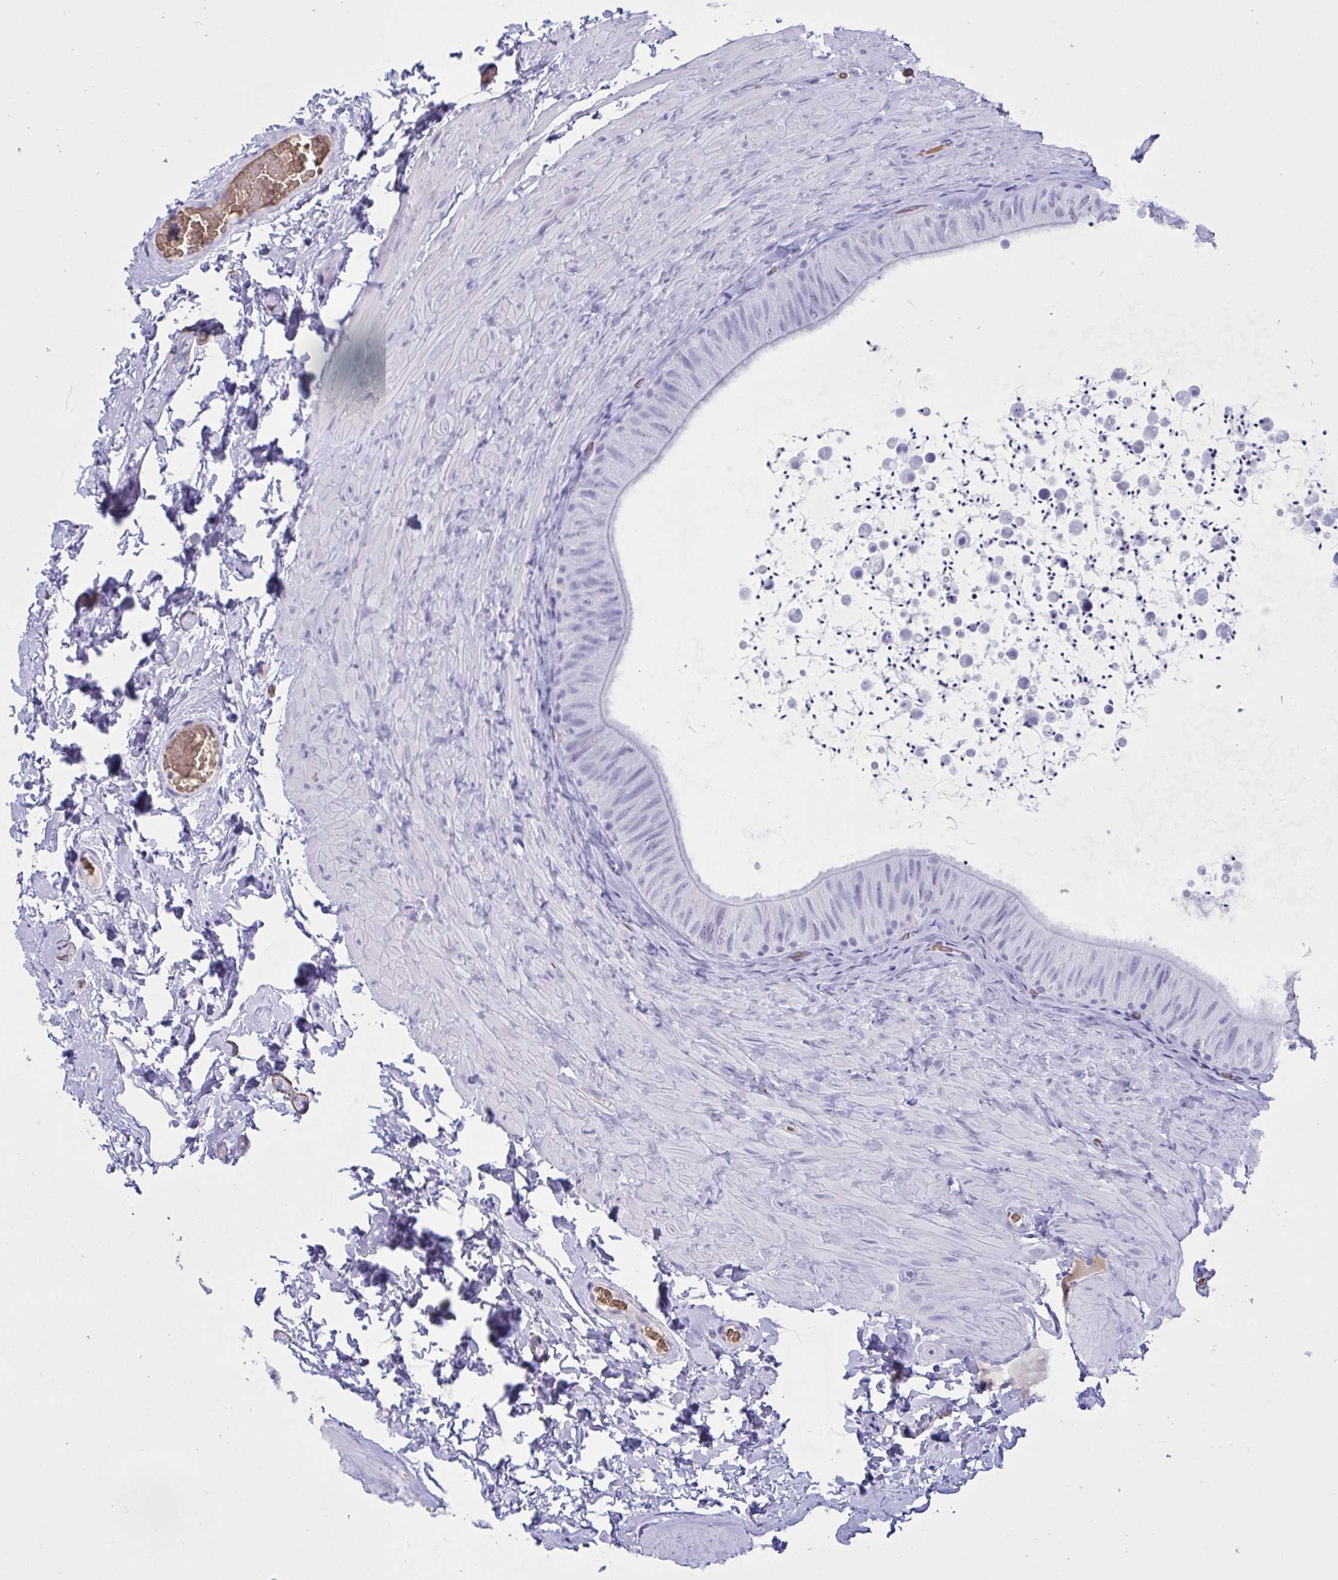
{"staining": {"intensity": "negative", "quantity": "none", "location": "none"}, "tissue": "epididymis", "cell_type": "Glandular cells", "image_type": "normal", "snomed": [{"axis": "morphology", "description": "Normal tissue, NOS"}, {"axis": "topography", "description": "Epididymis, spermatic cord, NOS"}, {"axis": "topography", "description": "Epididymis"}], "caption": "Immunohistochemical staining of normal human epididymis demonstrates no significant staining in glandular cells. The staining was performed using DAB (3,3'-diaminobenzidine) to visualize the protein expression in brown, while the nuclei were stained in blue with hematoxylin (Magnification: 20x).", "gene": "SLC2A1", "patient": {"sex": "male", "age": 31}}